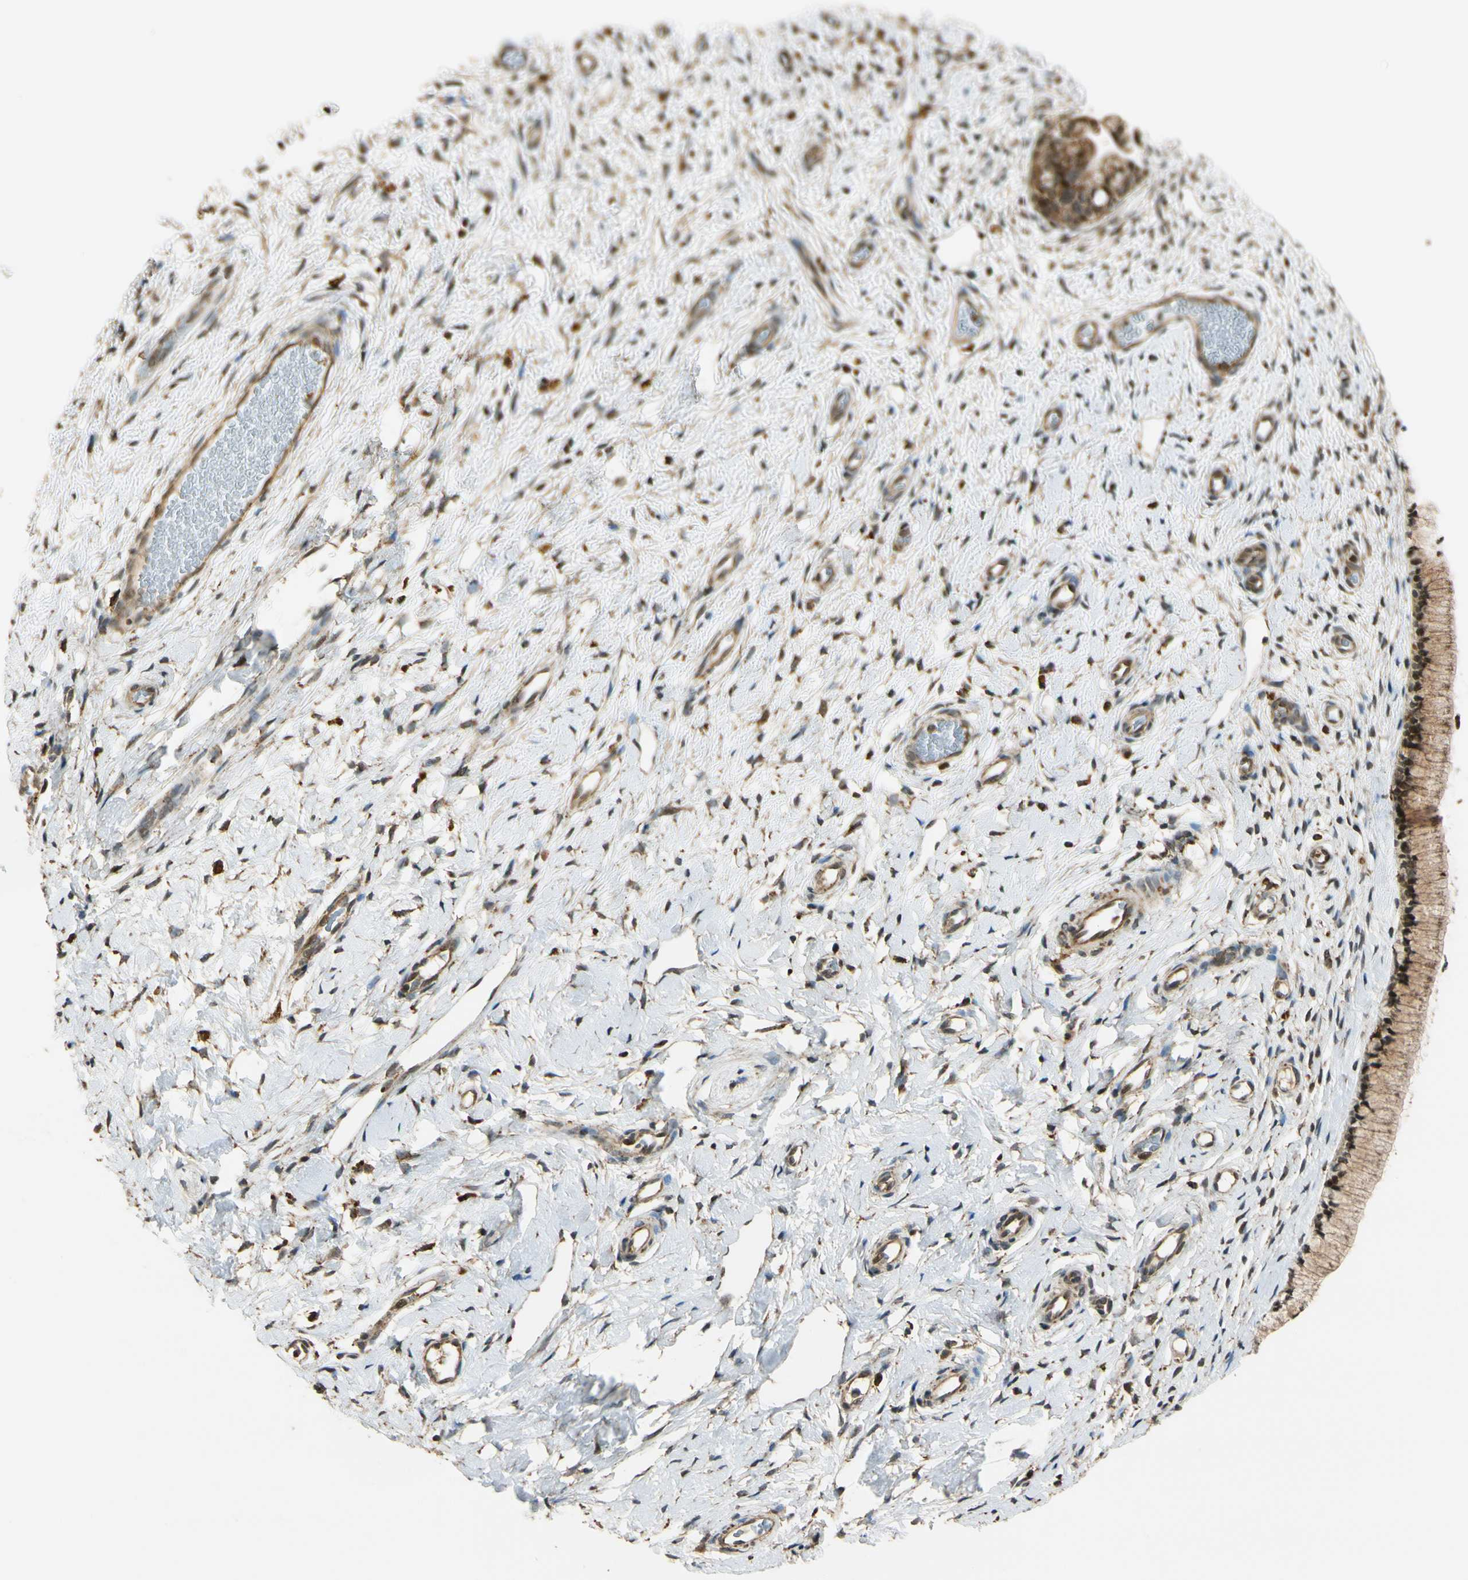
{"staining": {"intensity": "strong", "quantity": ">75%", "location": "nuclear"}, "tissue": "cervix", "cell_type": "Glandular cells", "image_type": "normal", "snomed": [{"axis": "morphology", "description": "Normal tissue, NOS"}, {"axis": "topography", "description": "Cervix"}], "caption": "Protein analysis of unremarkable cervix displays strong nuclear expression in about >75% of glandular cells. (IHC, brightfield microscopy, high magnification).", "gene": "LAMTOR1", "patient": {"sex": "female", "age": 65}}